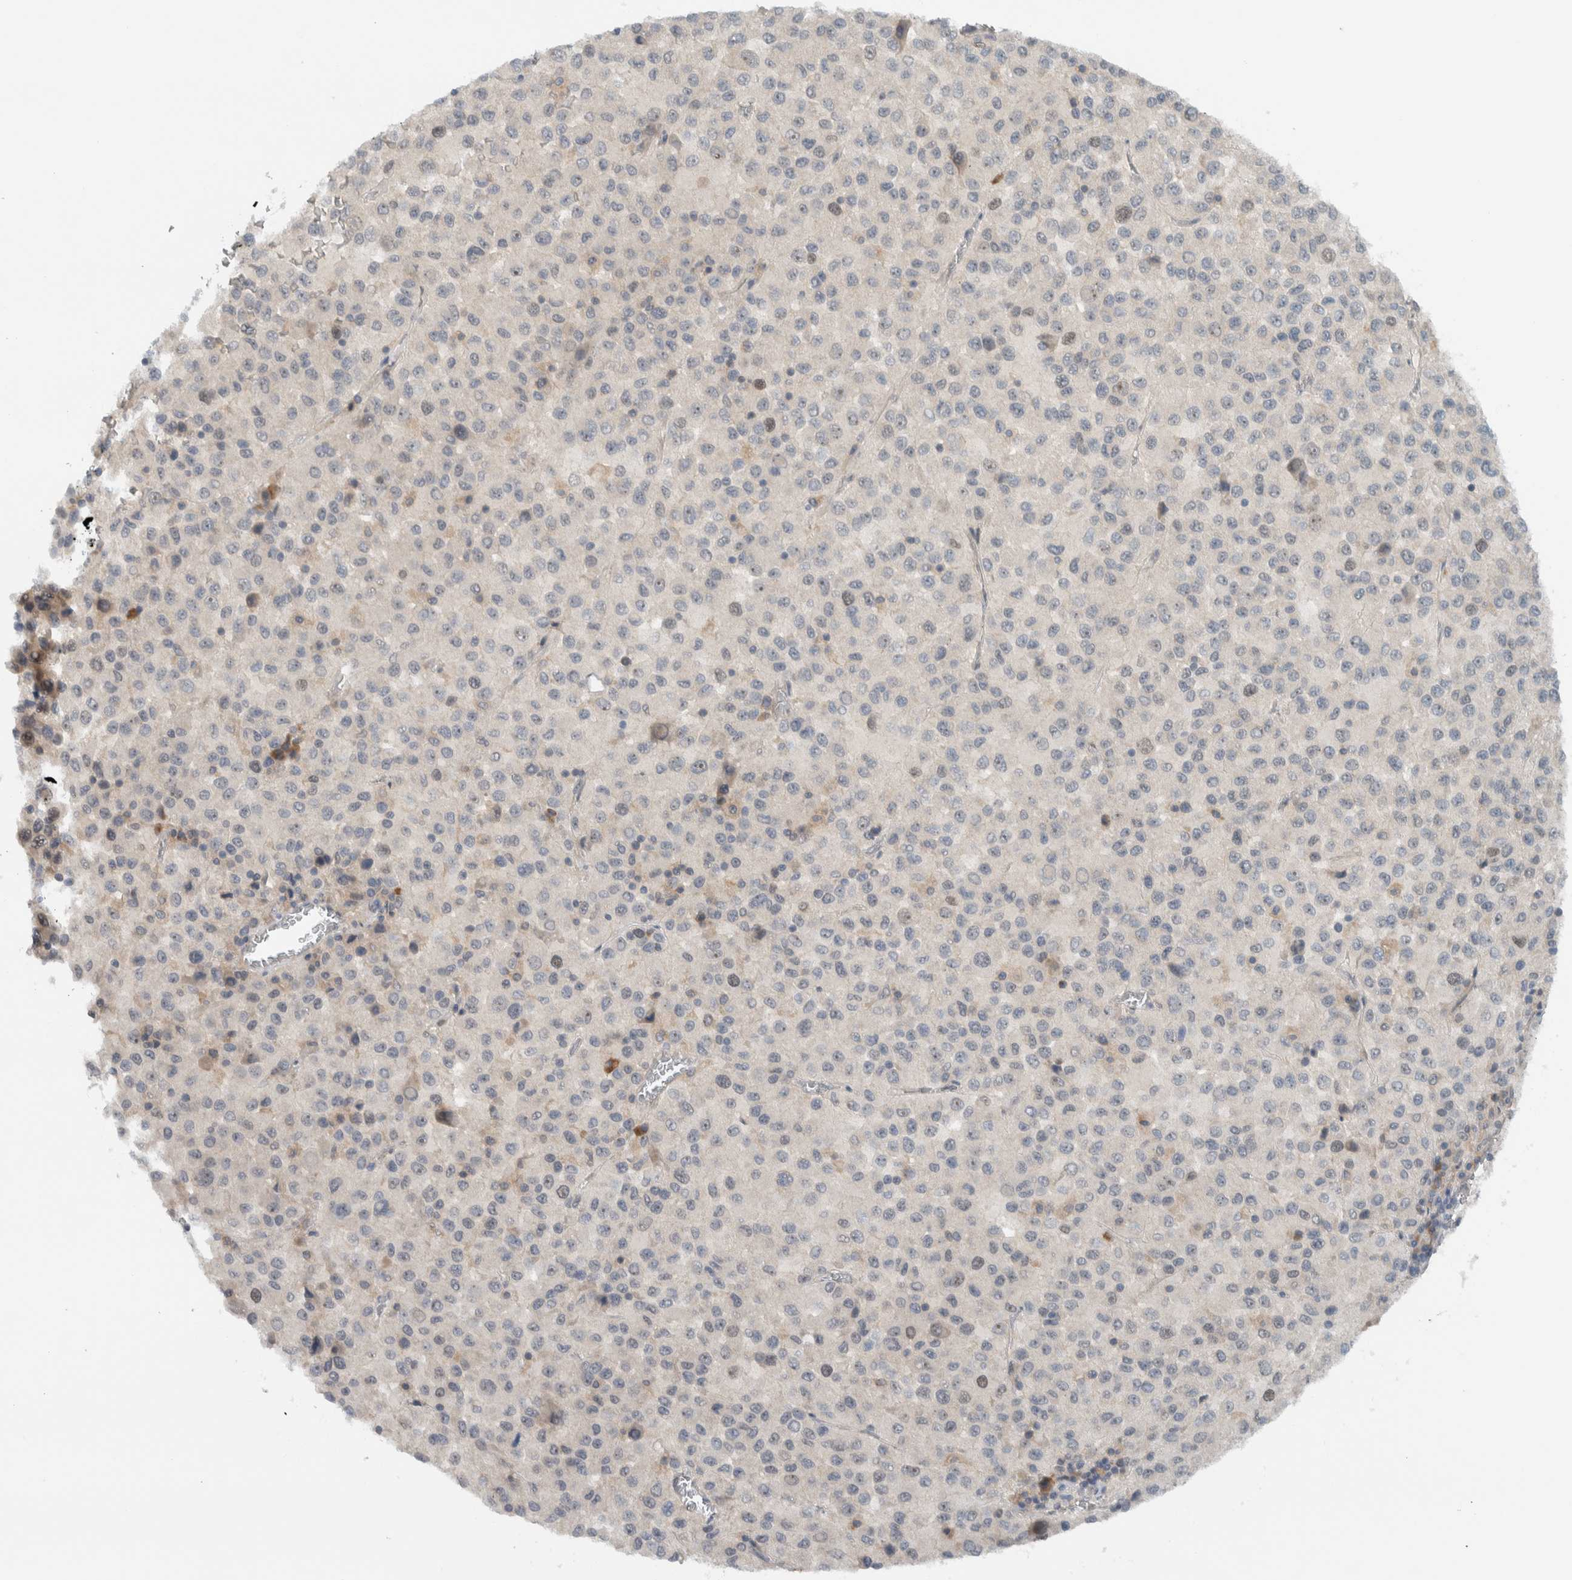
{"staining": {"intensity": "negative", "quantity": "none", "location": "none"}, "tissue": "melanoma", "cell_type": "Tumor cells", "image_type": "cancer", "snomed": [{"axis": "morphology", "description": "Malignant melanoma, Metastatic site"}, {"axis": "topography", "description": "Lung"}], "caption": "High power microscopy micrograph of an IHC micrograph of malignant melanoma (metastatic site), revealing no significant positivity in tumor cells.", "gene": "MPRIP", "patient": {"sex": "male", "age": 64}}